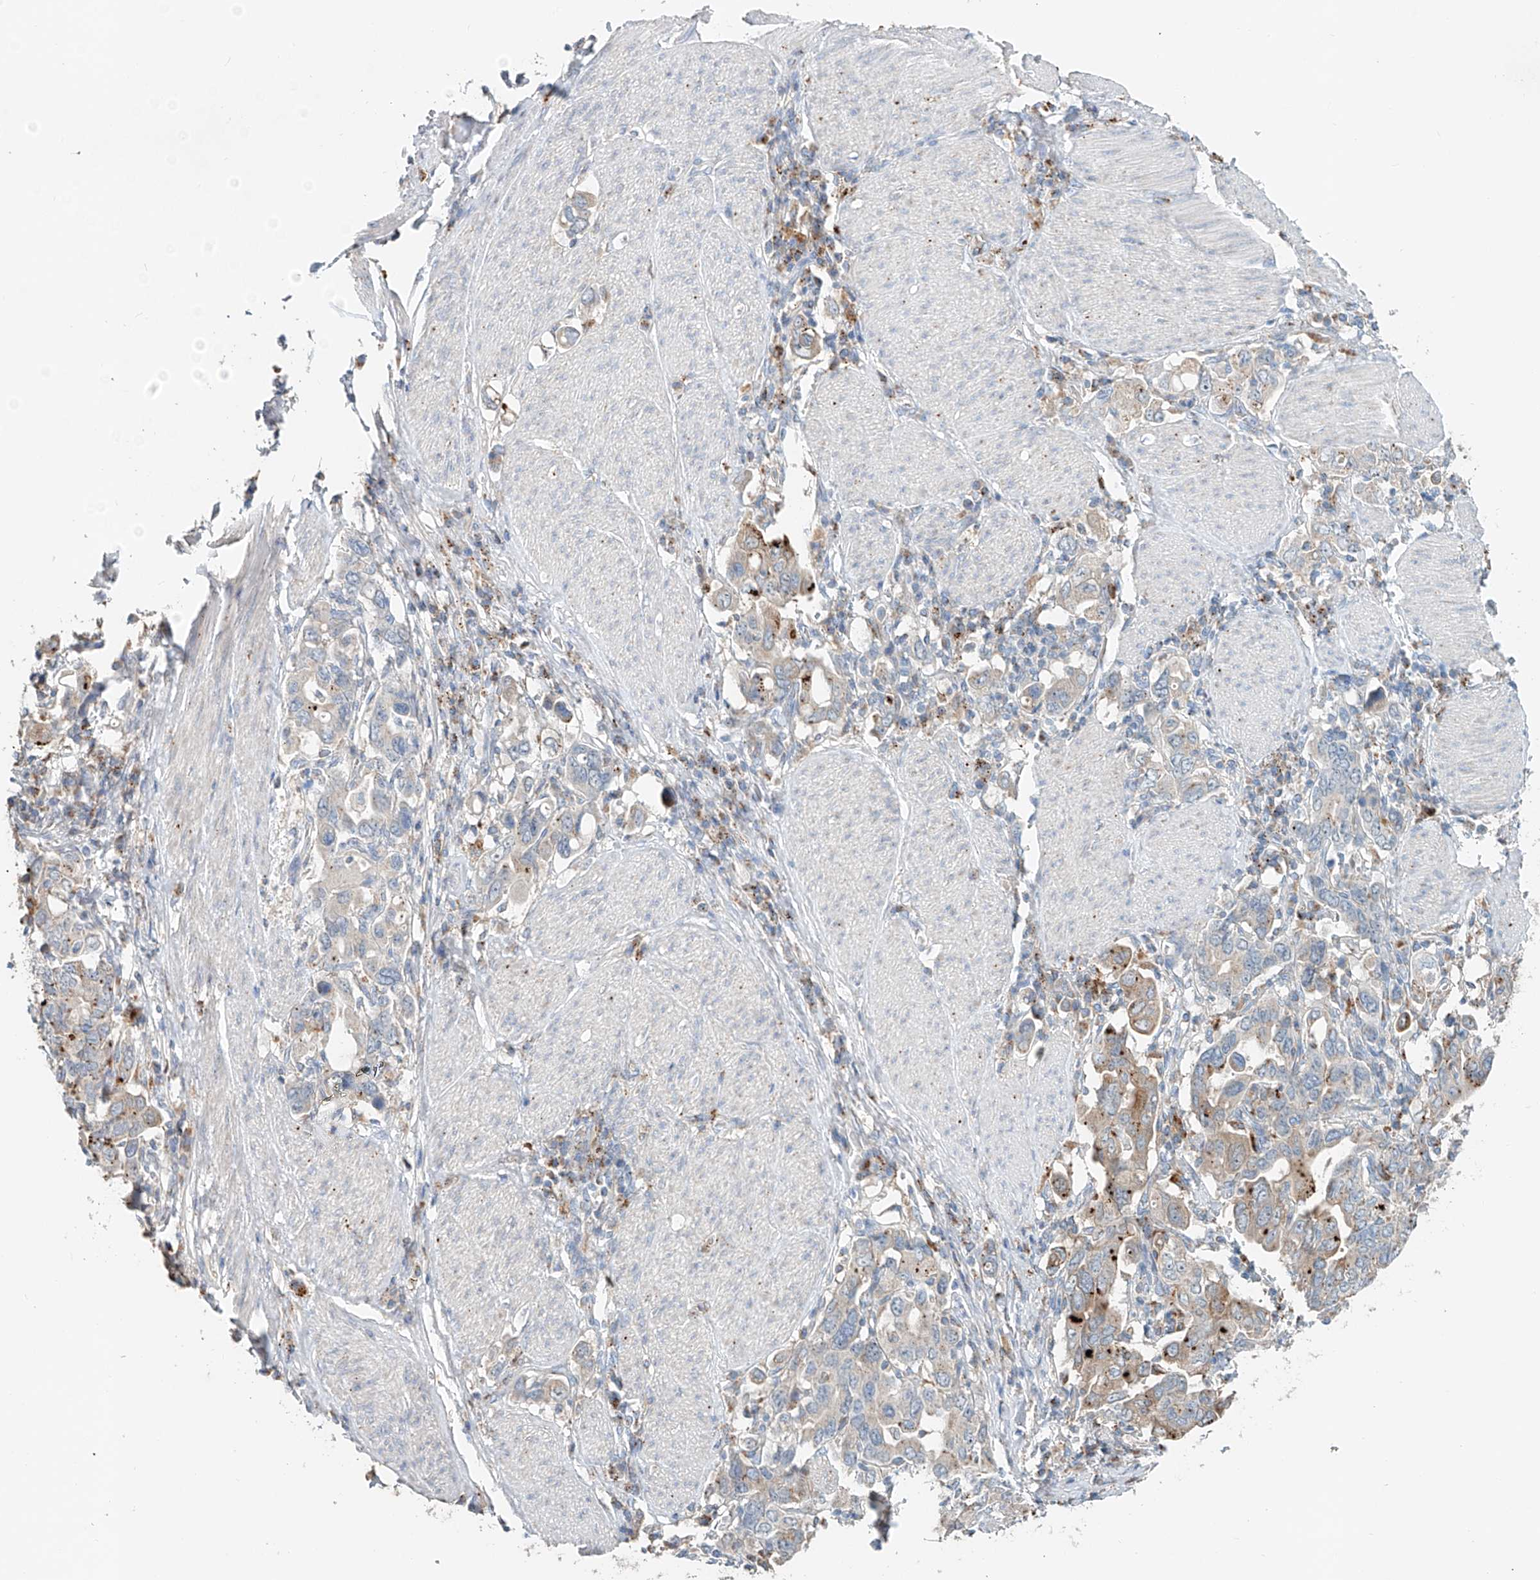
{"staining": {"intensity": "moderate", "quantity": "<25%", "location": "cytoplasmic/membranous"}, "tissue": "stomach cancer", "cell_type": "Tumor cells", "image_type": "cancer", "snomed": [{"axis": "morphology", "description": "Adenocarcinoma, NOS"}, {"axis": "topography", "description": "Stomach, upper"}], "caption": "This image reveals stomach cancer stained with IHC to label a protein in brown. The cytoplasmic/membranous of tumor cells show moderate positivity for the protein. Nuclei are counter-stained blue.", "gene": "TRIM47", "patient": {"sex": "male", "age": 62}}